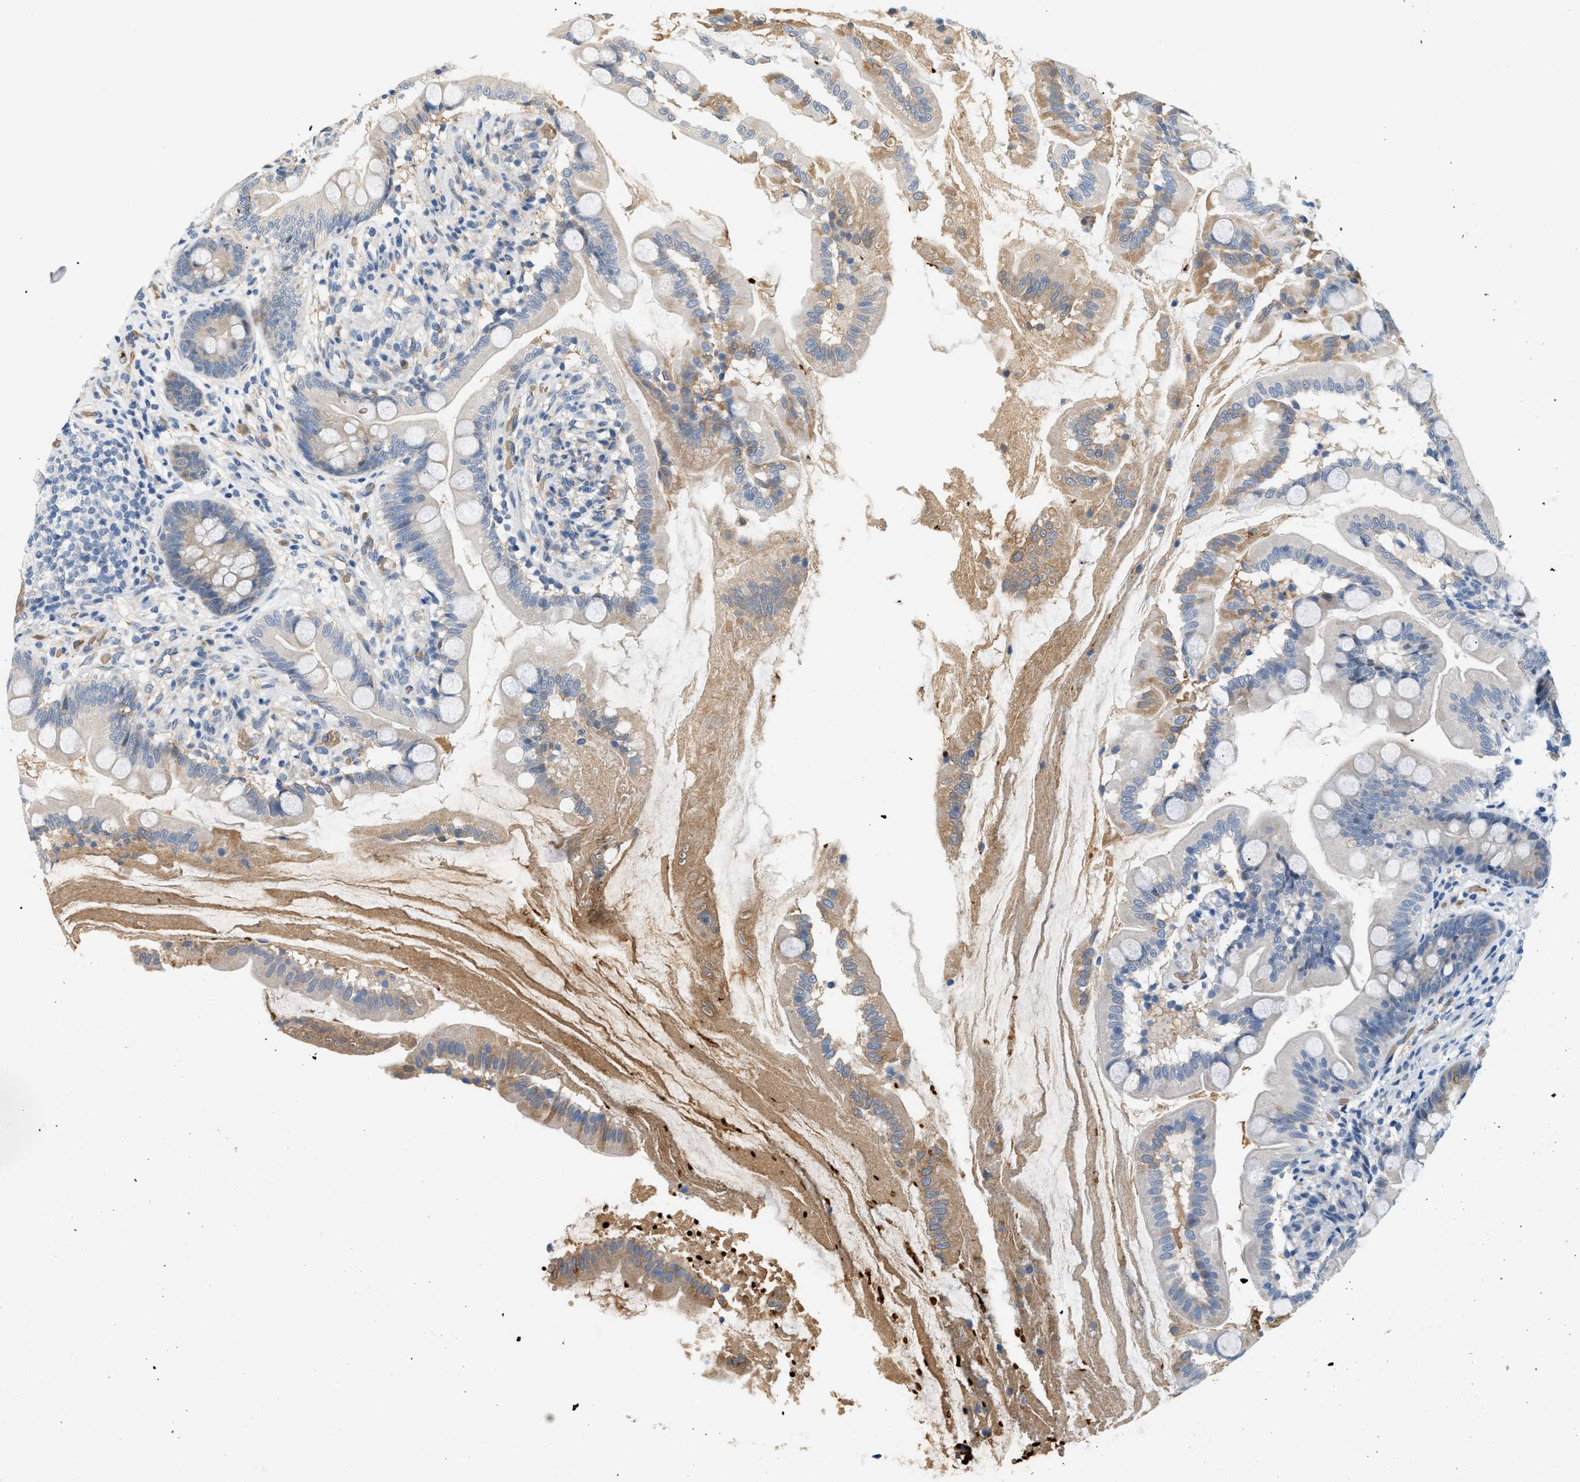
{"staining": {"intensity": "weak", "quantity": "<25%", "location": "cytoplasmic/membranous"}, "tissue": "small intestine", "cell_type": "Glandular cells", "image_type": "normal", "snomed": [{"axis": "morphology", "description": "Normal tissue, NOS"}, {"axis": "topography", "description": "Small intestine"}], "caption": "DAB immunohistochemical staining of normal human small intestine shows no significant staining in glandular cells. (Brightfield microscopy of DAB (3,3'-diaminobenzidine) immunohistochemistry (IHC) at high magnification).", "gene": "CYTH2", "patient": {"sex": "female", "age": 56}}